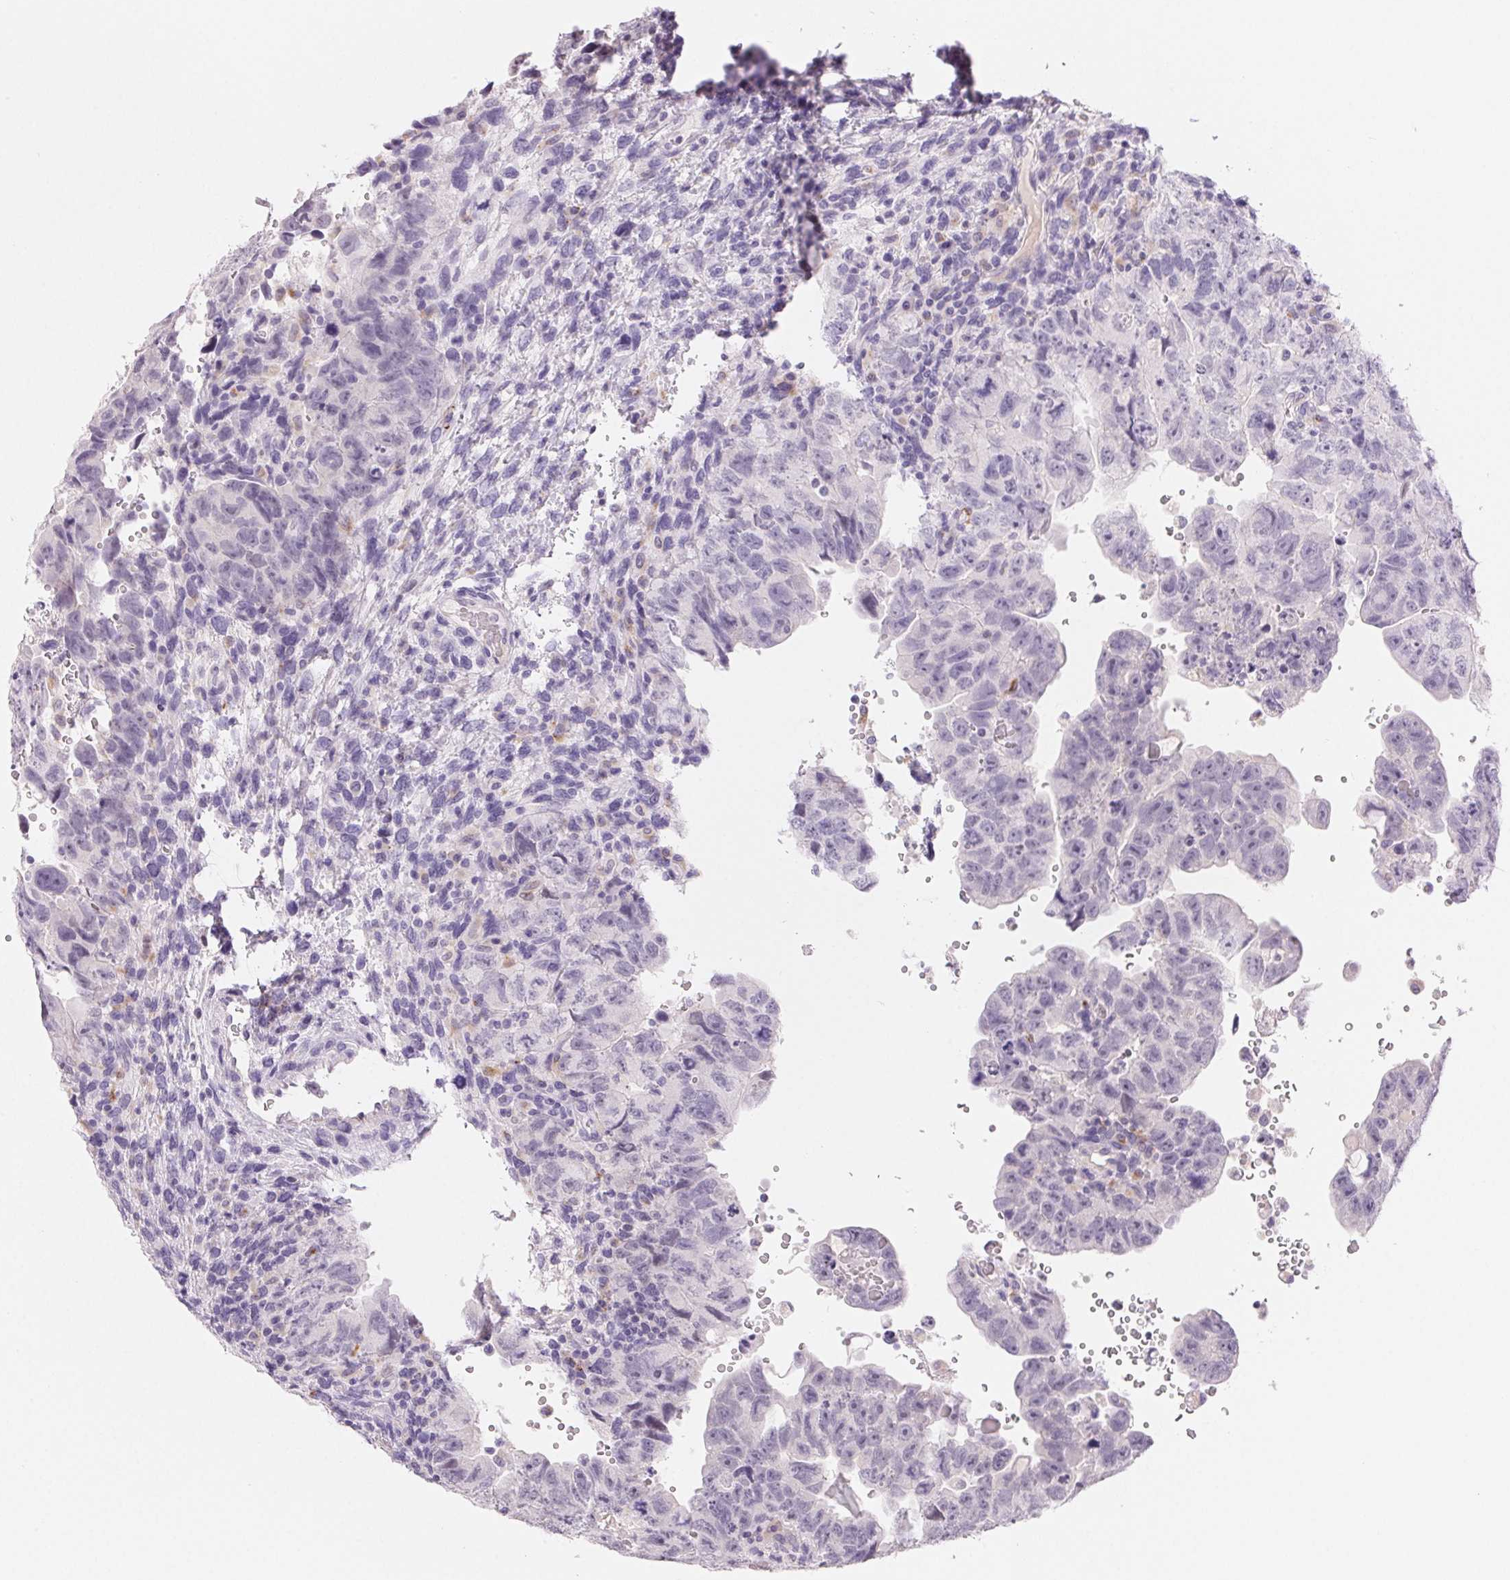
{"staining": {"intensity": "negative", "quantity": "none", "location": "none"}, "tissue": "testis cancer", "cell_type": "Tumor cells", "image_type": "cancer", "snomed": [{"axis": "morphology", "description": "Carcinoma, Embryonal, NOS"}, {"axis": "topography", "description": "Testis"}], "caption": "Immunohistochemistry (IHC) photomicrograph of human testis cancer (embryonal carcinoma) stained for a protein (brown), which reveals no expression in tumor cells.", "gene": "BPIFB2", "patient": {"sex": "male", "age": 24}}